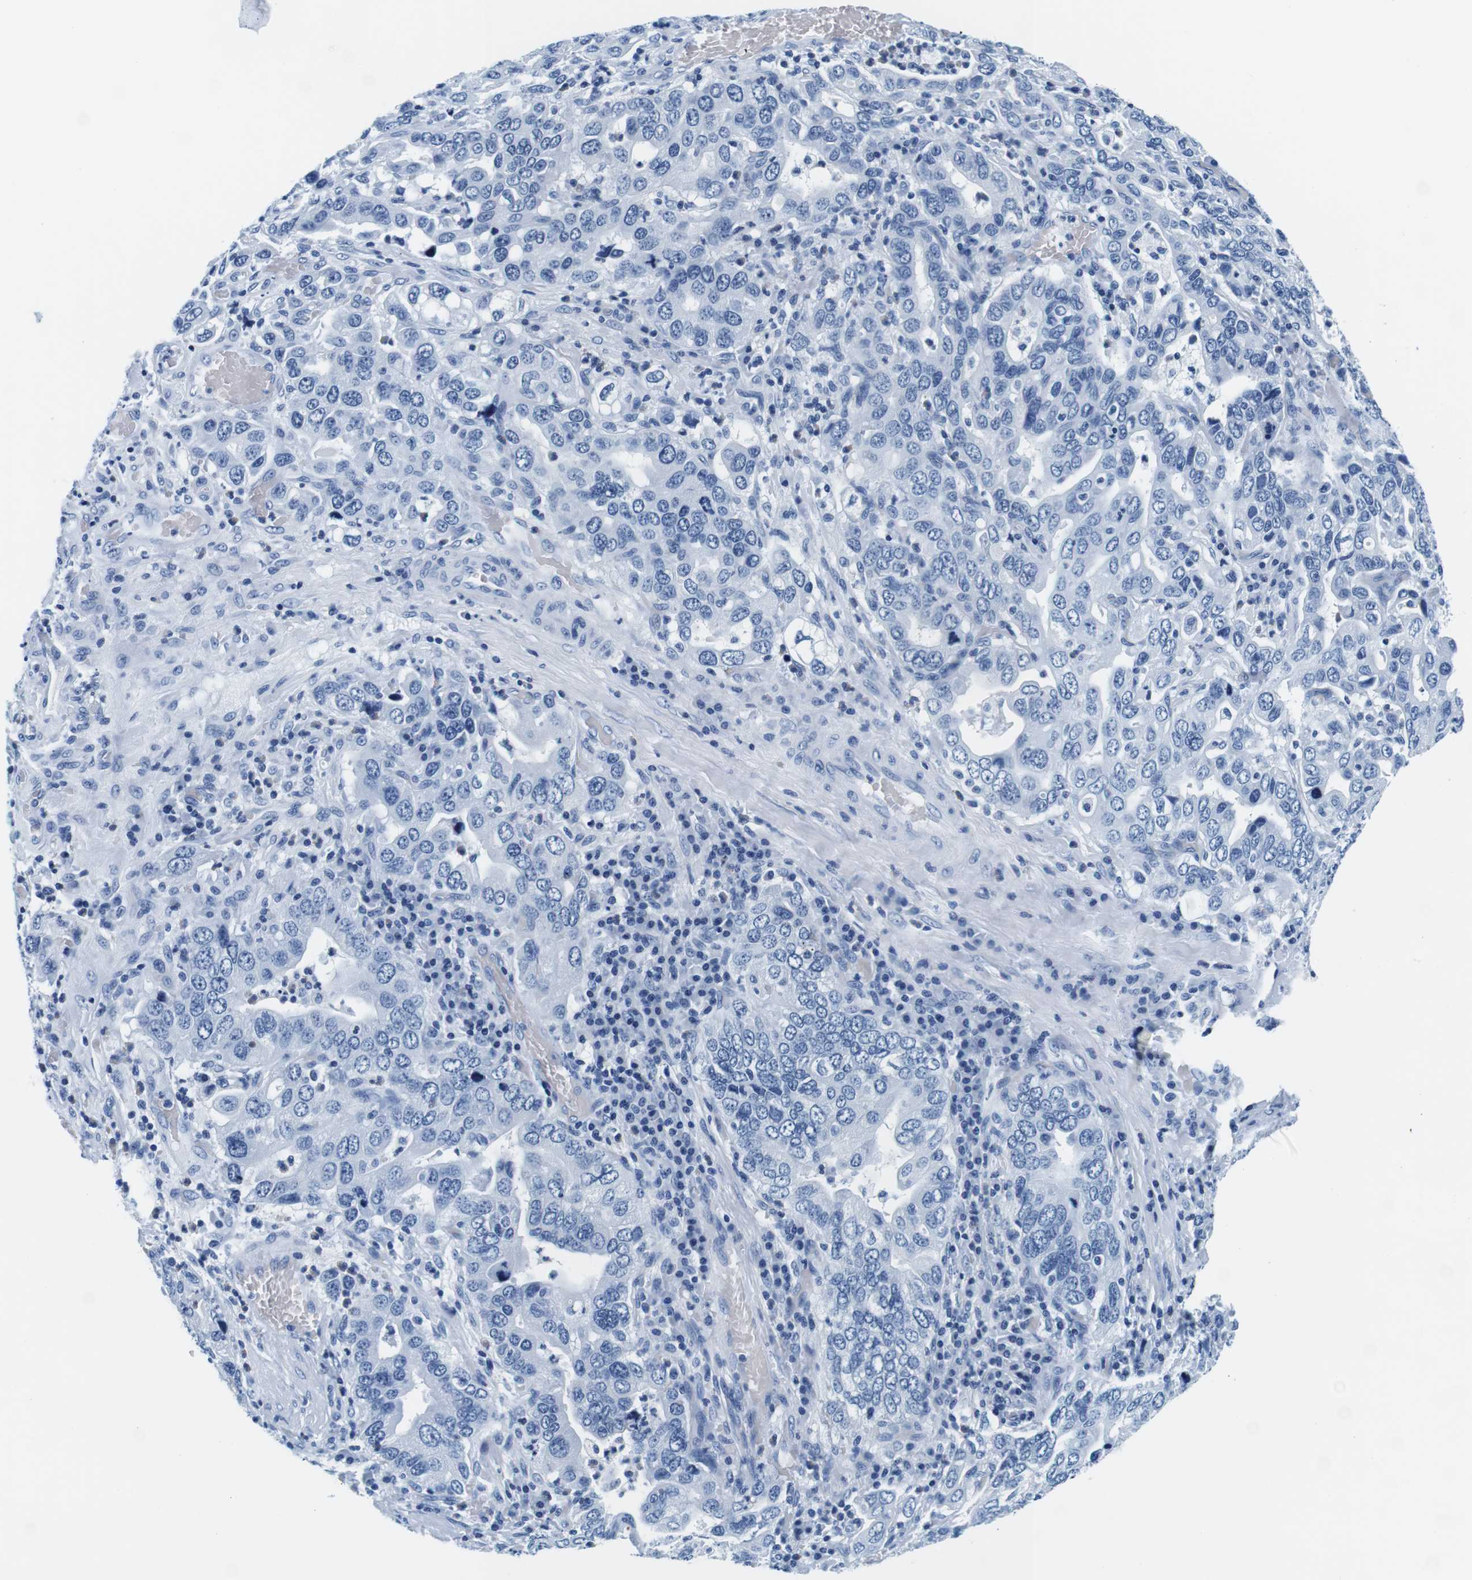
{"staining": {"intensity": "negative", "quantity": "none", "location": "none"}, "tissue": "stomach cancer", "cell_type": "Tumor cells", "image_type": "cancer", "snomed": [{"axis": "morphology", "description": "Adenocarcinoma, NOS"}, {"axis": "topography", "description": "Stomach, upper"}], "caption": "DAB (3,3'-diaminobenzidine) immunohistochemical staining of stomach cancer (adenocarcinoma) shows no significant staining in tumor cells.", "gene": "ELANE", "patient": {"sex": "male", "age": 62}}